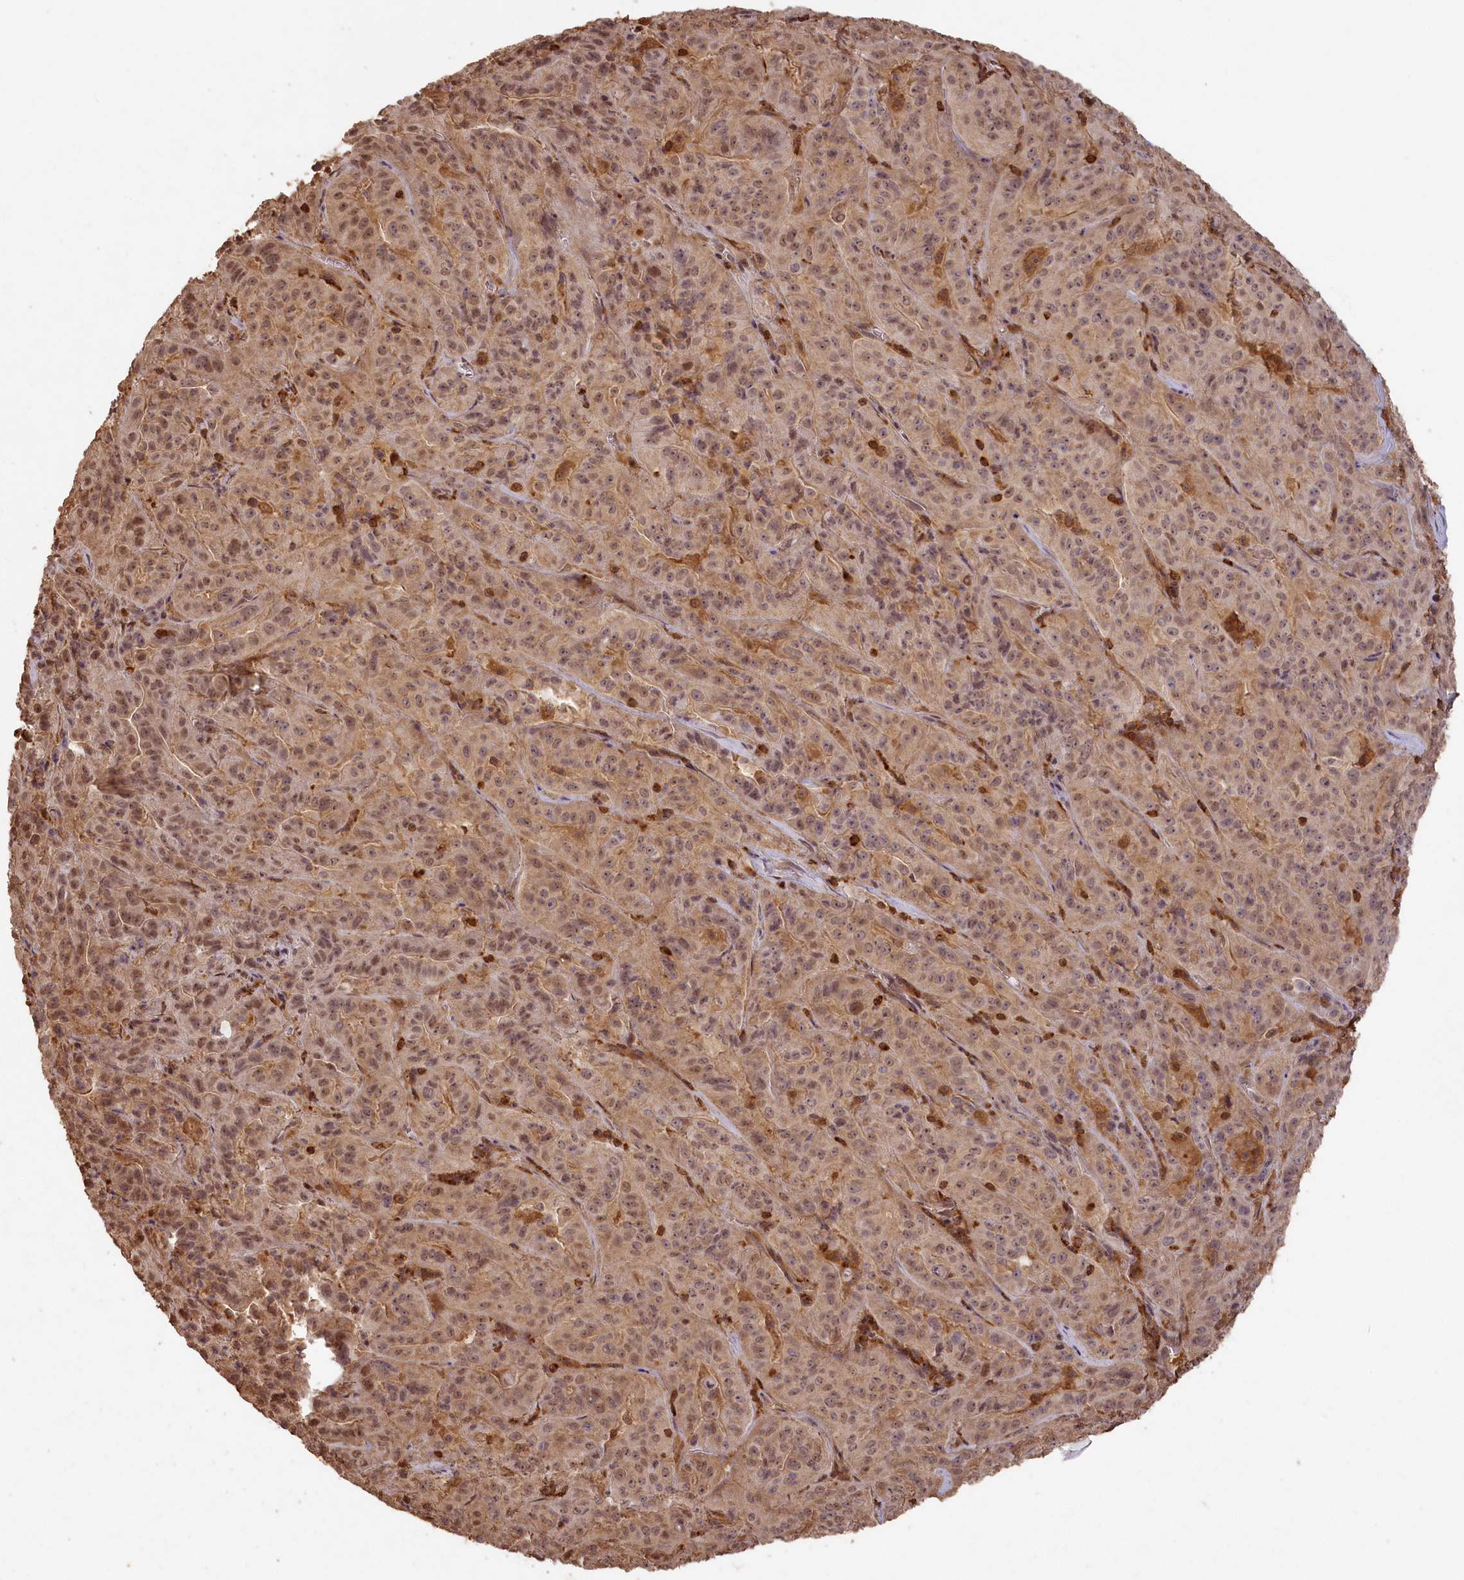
{"staining": {"intensity": "weak", "quantity": ">75%", "location": "cytoplasmic/membranous,nuclear"}, "tissue": "pancreatic cancer", "cell_type": "Tumor cells", "image_type": "cancer", "snomed": [{"axis": "morphology", "description": "Adenocarcinoma, NOS"}, {"axis": "topography", "description": "Pancreas"}], "caption": "An immunohistochemistry histopathology image of tumor tissue is shown. Protein staining in brown labels weak cytoplasmic/membranous and nuclear positivity in adenocarcinoma (pancreatic) within tumor cells.", "gene": "MADD", "patient": {"sex": "male", "age": 63}}